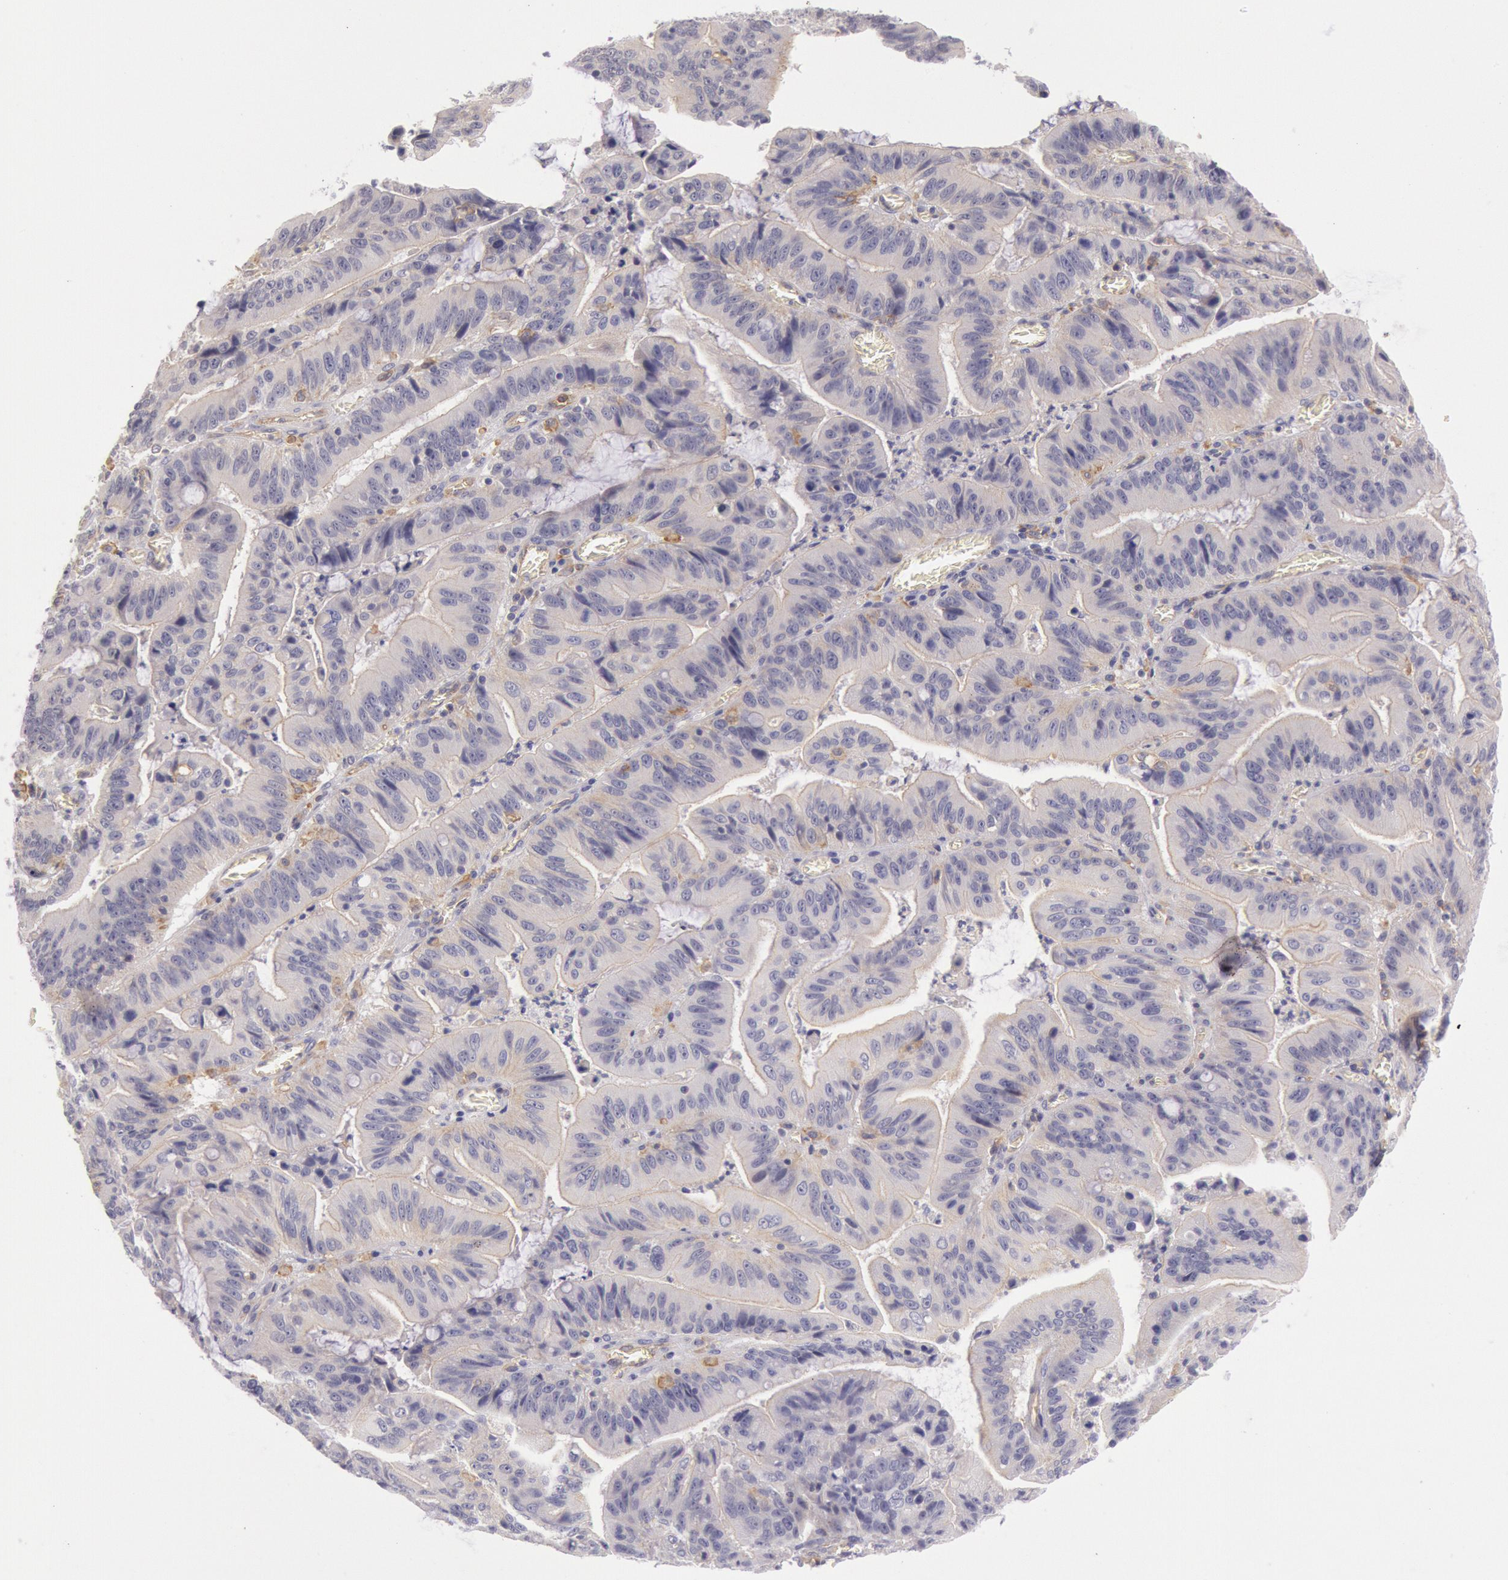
{"staining": {"intensity": "negative", "quantity": "none", "location": "none"}, "tissue": "stomach cancer", "cell_type": "Tumor cells", "image_type": "cancer", "snomed": [{"axis": "morphology", "description": "Adenocarcinoma, NOS"}, {"axis": "topography", "description": "Stomach, upper"}], "caption": "Immunohistochemistry histopathology image of human stomach adenocarcinoma stained for a protein (brown), which exhibits no expression in tumor cells. (DAB immunohistochemistry (IHC) visualized using brightfield microscopy, high magnification).", "gene": "MYO5A", "patient": {"sex": "male", "age": 63}}